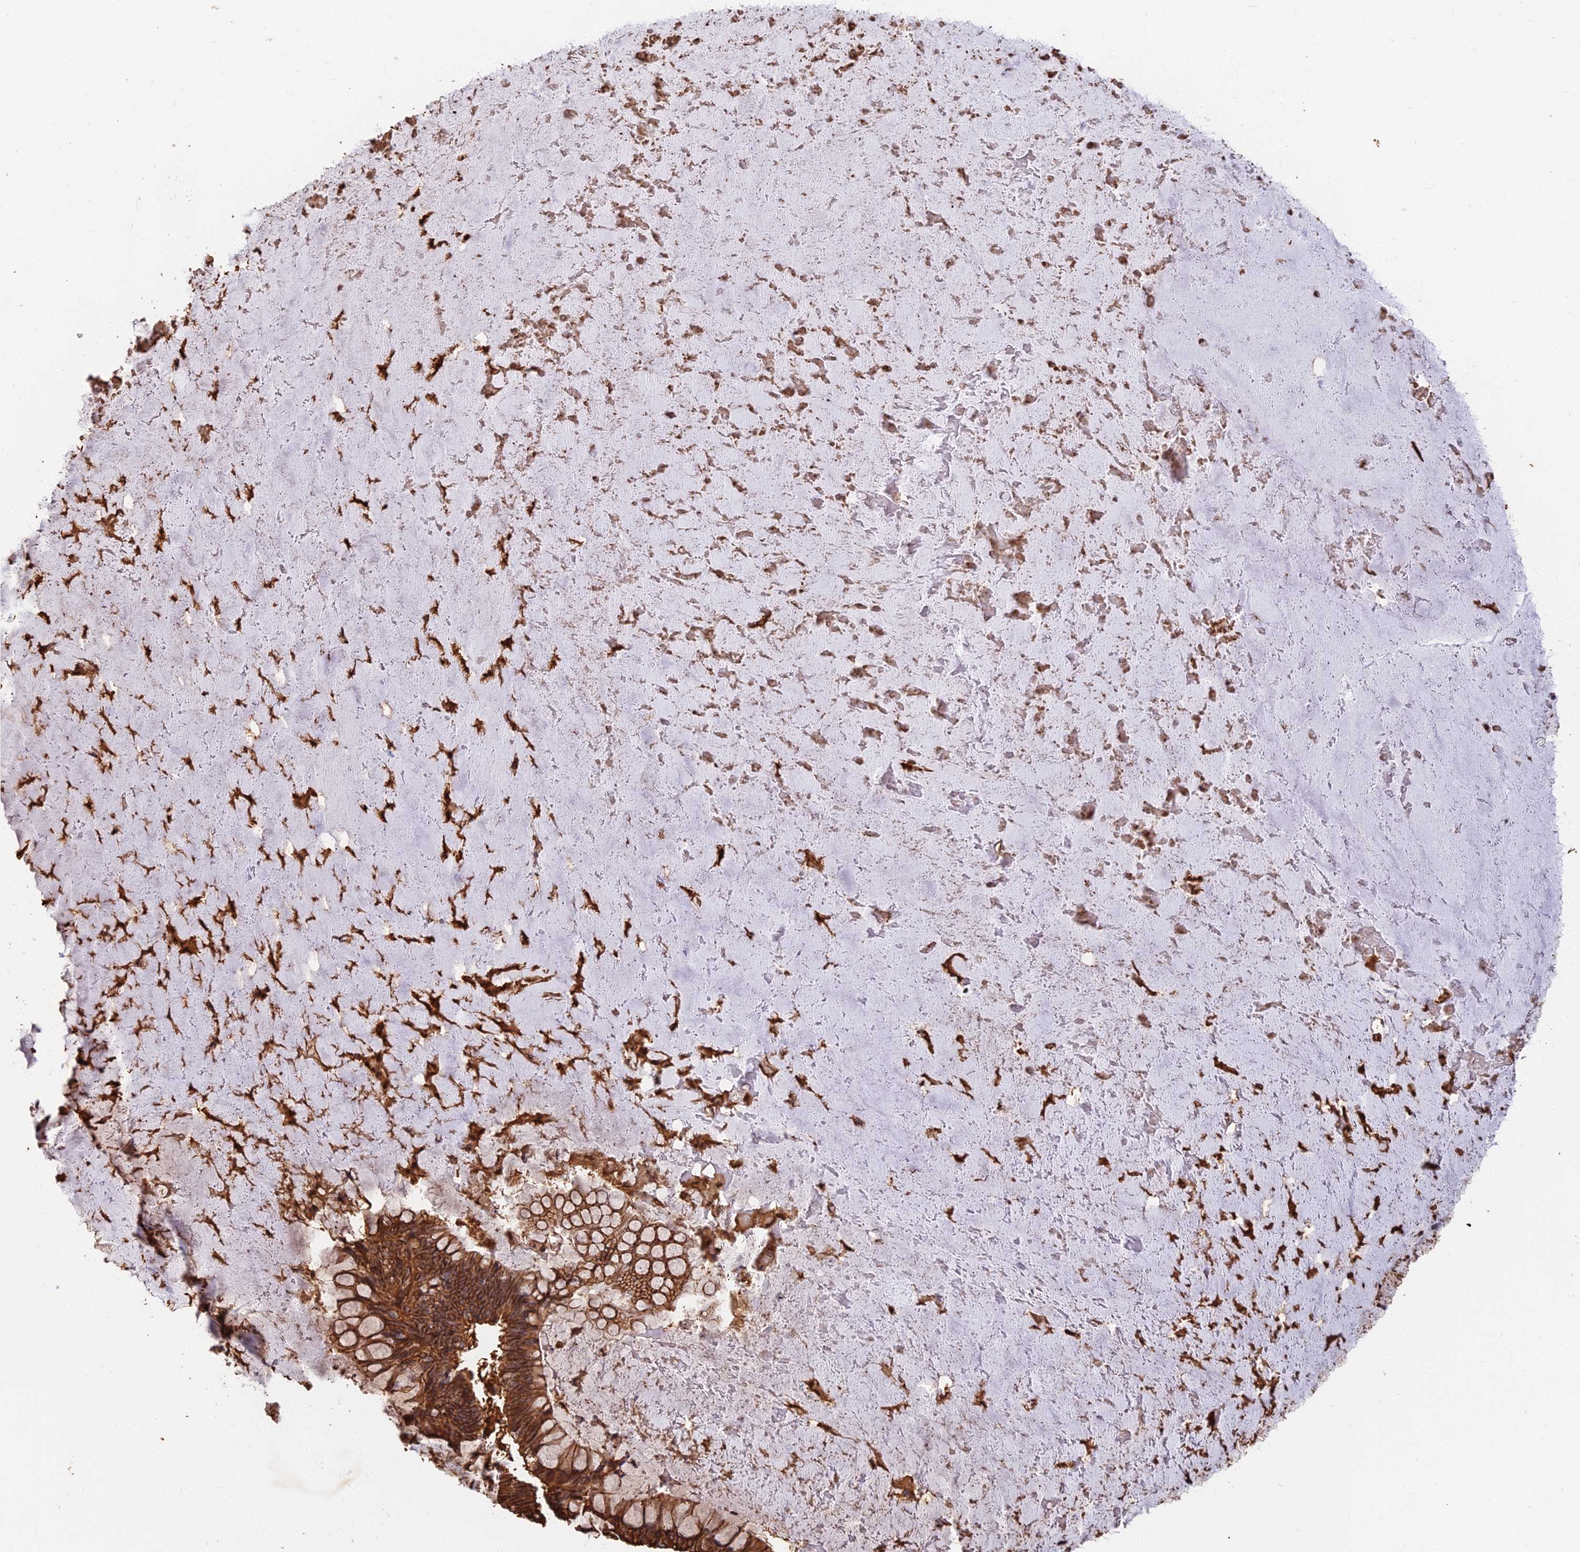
{"staining": {"intensity": "strong", "quantity": ">75%", "location": "cytoplasmic/membranous"}, "tissue": "ovarian cancer", "cell_type": "Tumor cells", "image_type": "cancer", "snomed": [{"axis": "morphology", "description": "Cystadenocarcinoma, mucinous, NOS"}, {"axis": "topography", "description": "Ovary"}], "caption": "Strong cytoplasmic/membranous protein expression is appreciated in about >75% of tumor cells in ovarian mucinous cystadenocarcinoma.", "gene": "LRRN3", "patient": {"sex": "female", "age": 61}}